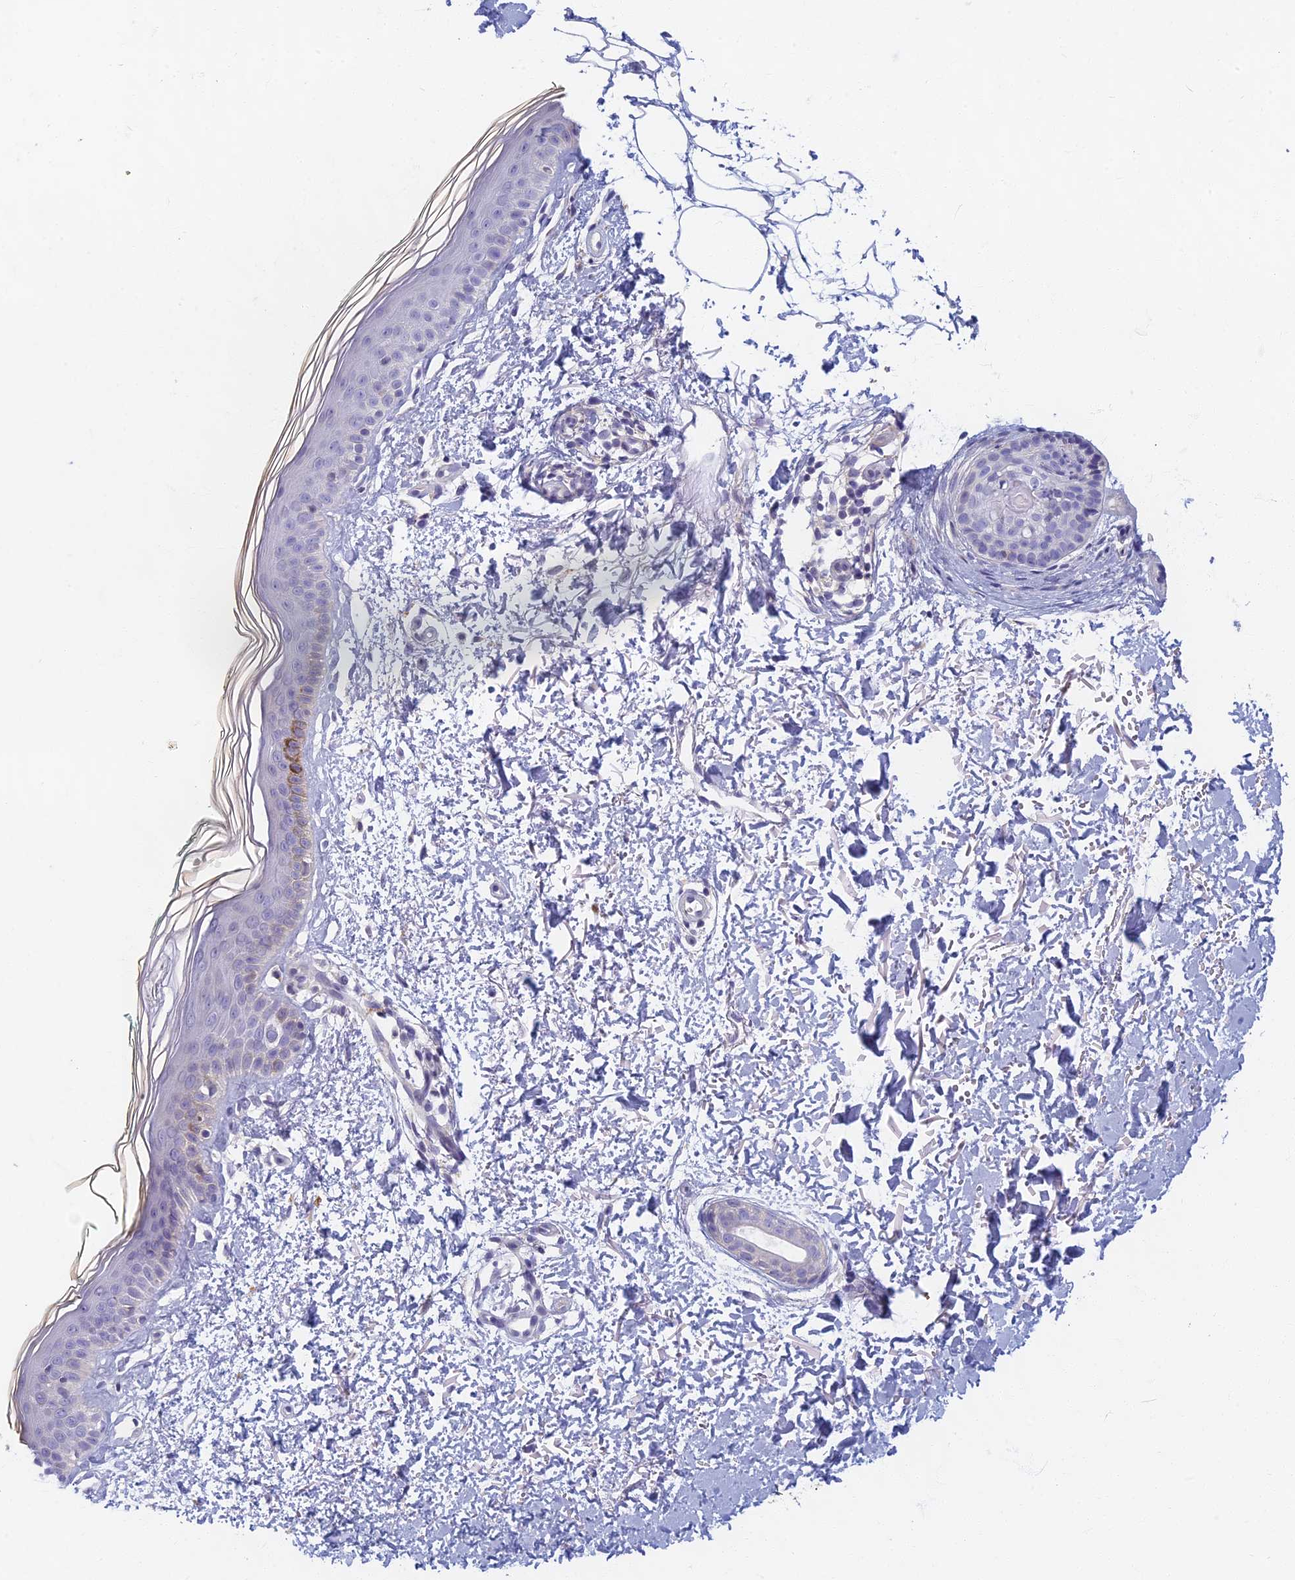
{"staining": {"intensity": "negative", "quantity": "none", "location": "none"}, "tissue": "skin", "cell_type": "Fibroblasts", "image_type": "normal", "snomed": [{"axis": "morphology", "description": "Normal tissue, NOS"}, {"axis": "topography", "description": "Skin"}], "caption": "IHC of unremarkable human skin exhibits no expression in fibroblasts.", "gene": "DDX51", "patient": {"sex": "male", "age": 66}}